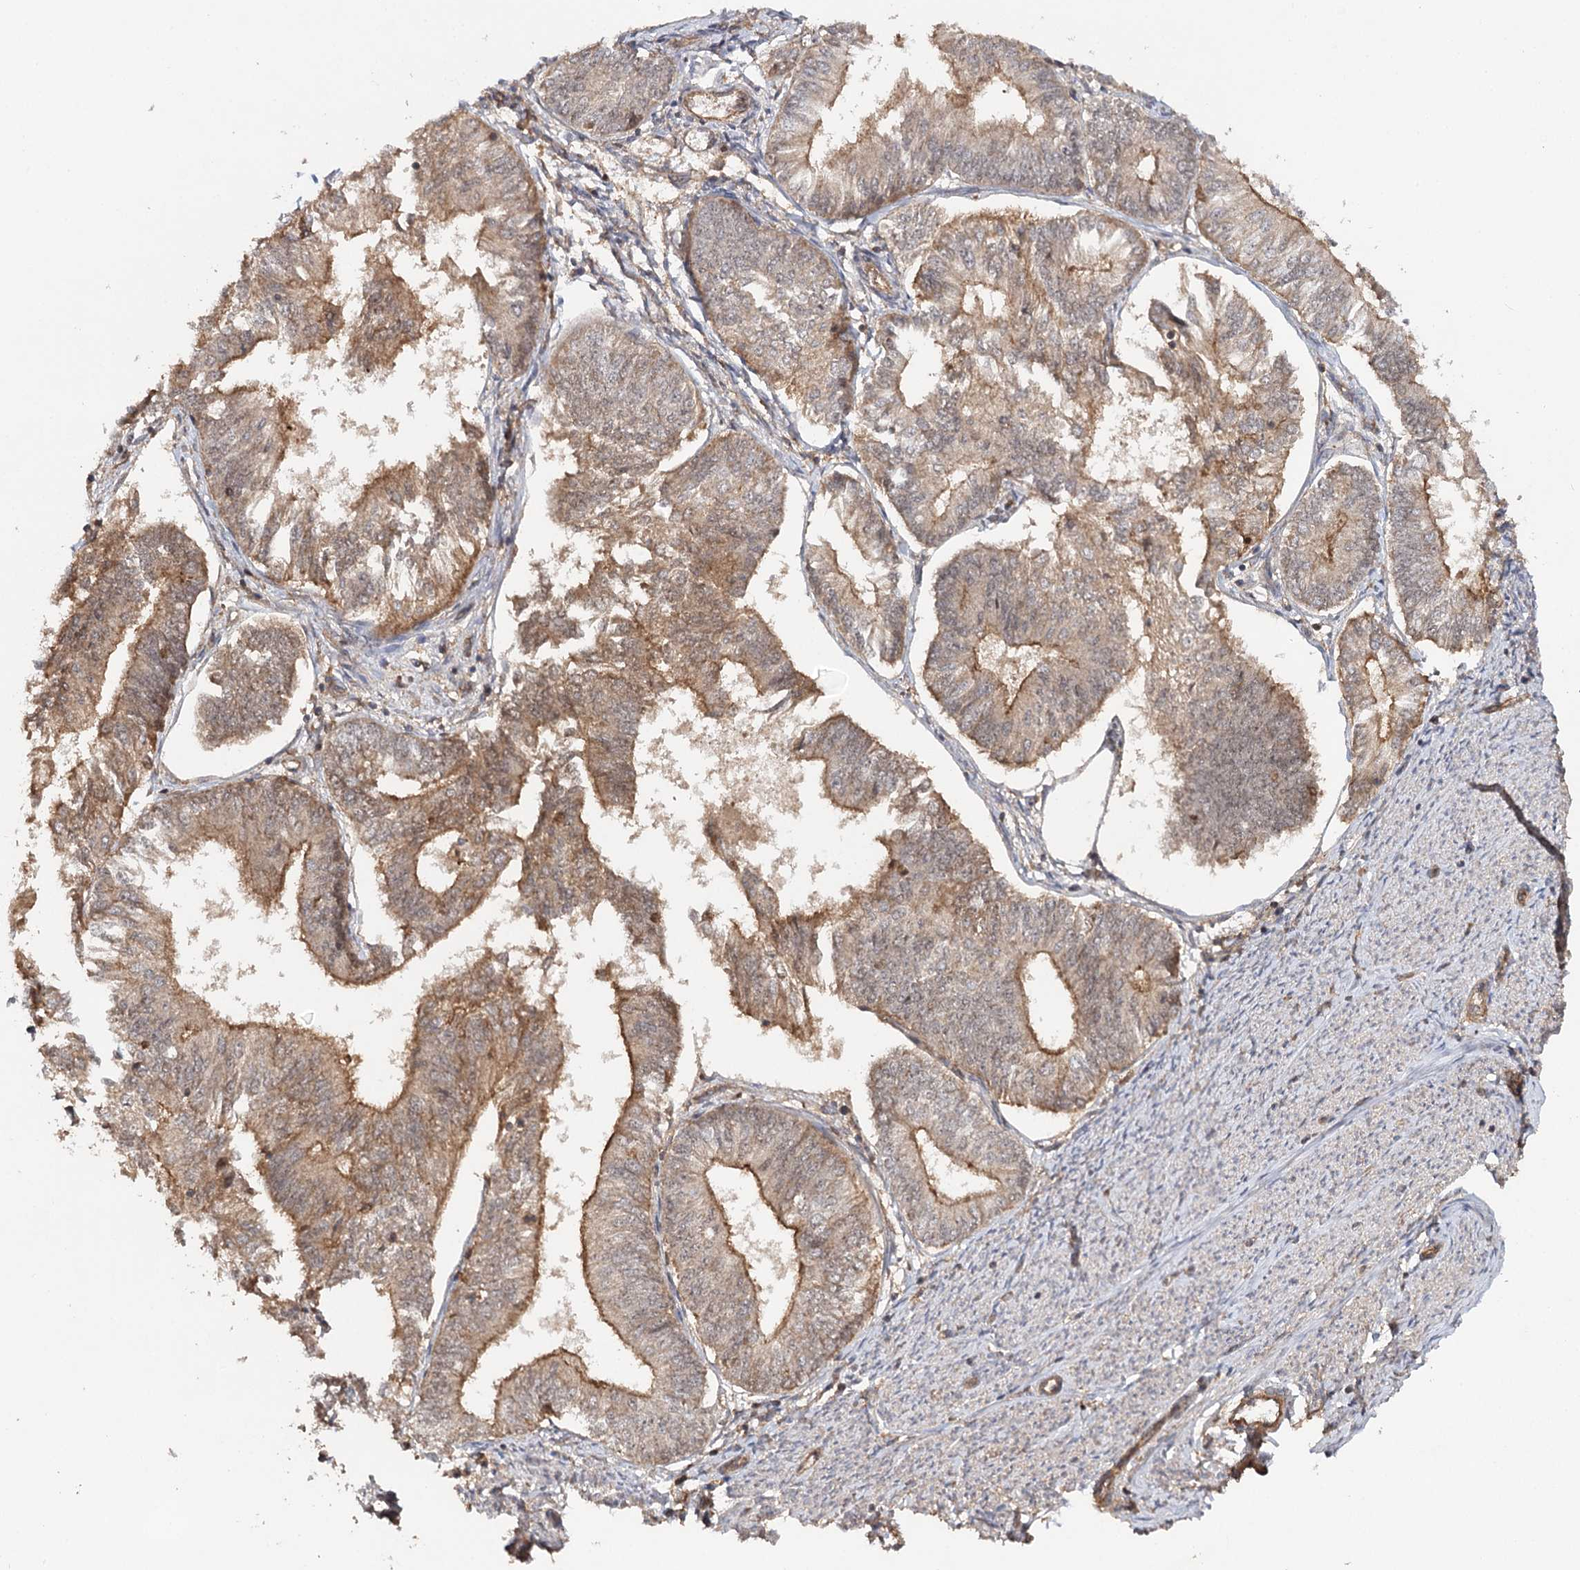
{"staining": {"intensity": "moderate", "quantity": "25%-75%", "location": "cytoplasmic/membranous"}, "tissue": "endometrial cancer", "cell_type": "Tumor cells", "image_type": "cancer", "snomed": [{"axis": "morphology", "description": "Adenocarcinoma, NOS"}, {"axis": "topography", "description": "Endometrium"}], "caption": "Immunohistochemistry image of human adenocarcinoma (endometrial) stained for a protein (brown), which shows medium levels of moderate cytoplasmic/membranous staining in about 25%-75% of tumor cells.", "gene": "BCR", "patient": {"sex": "female", "age": 58}}